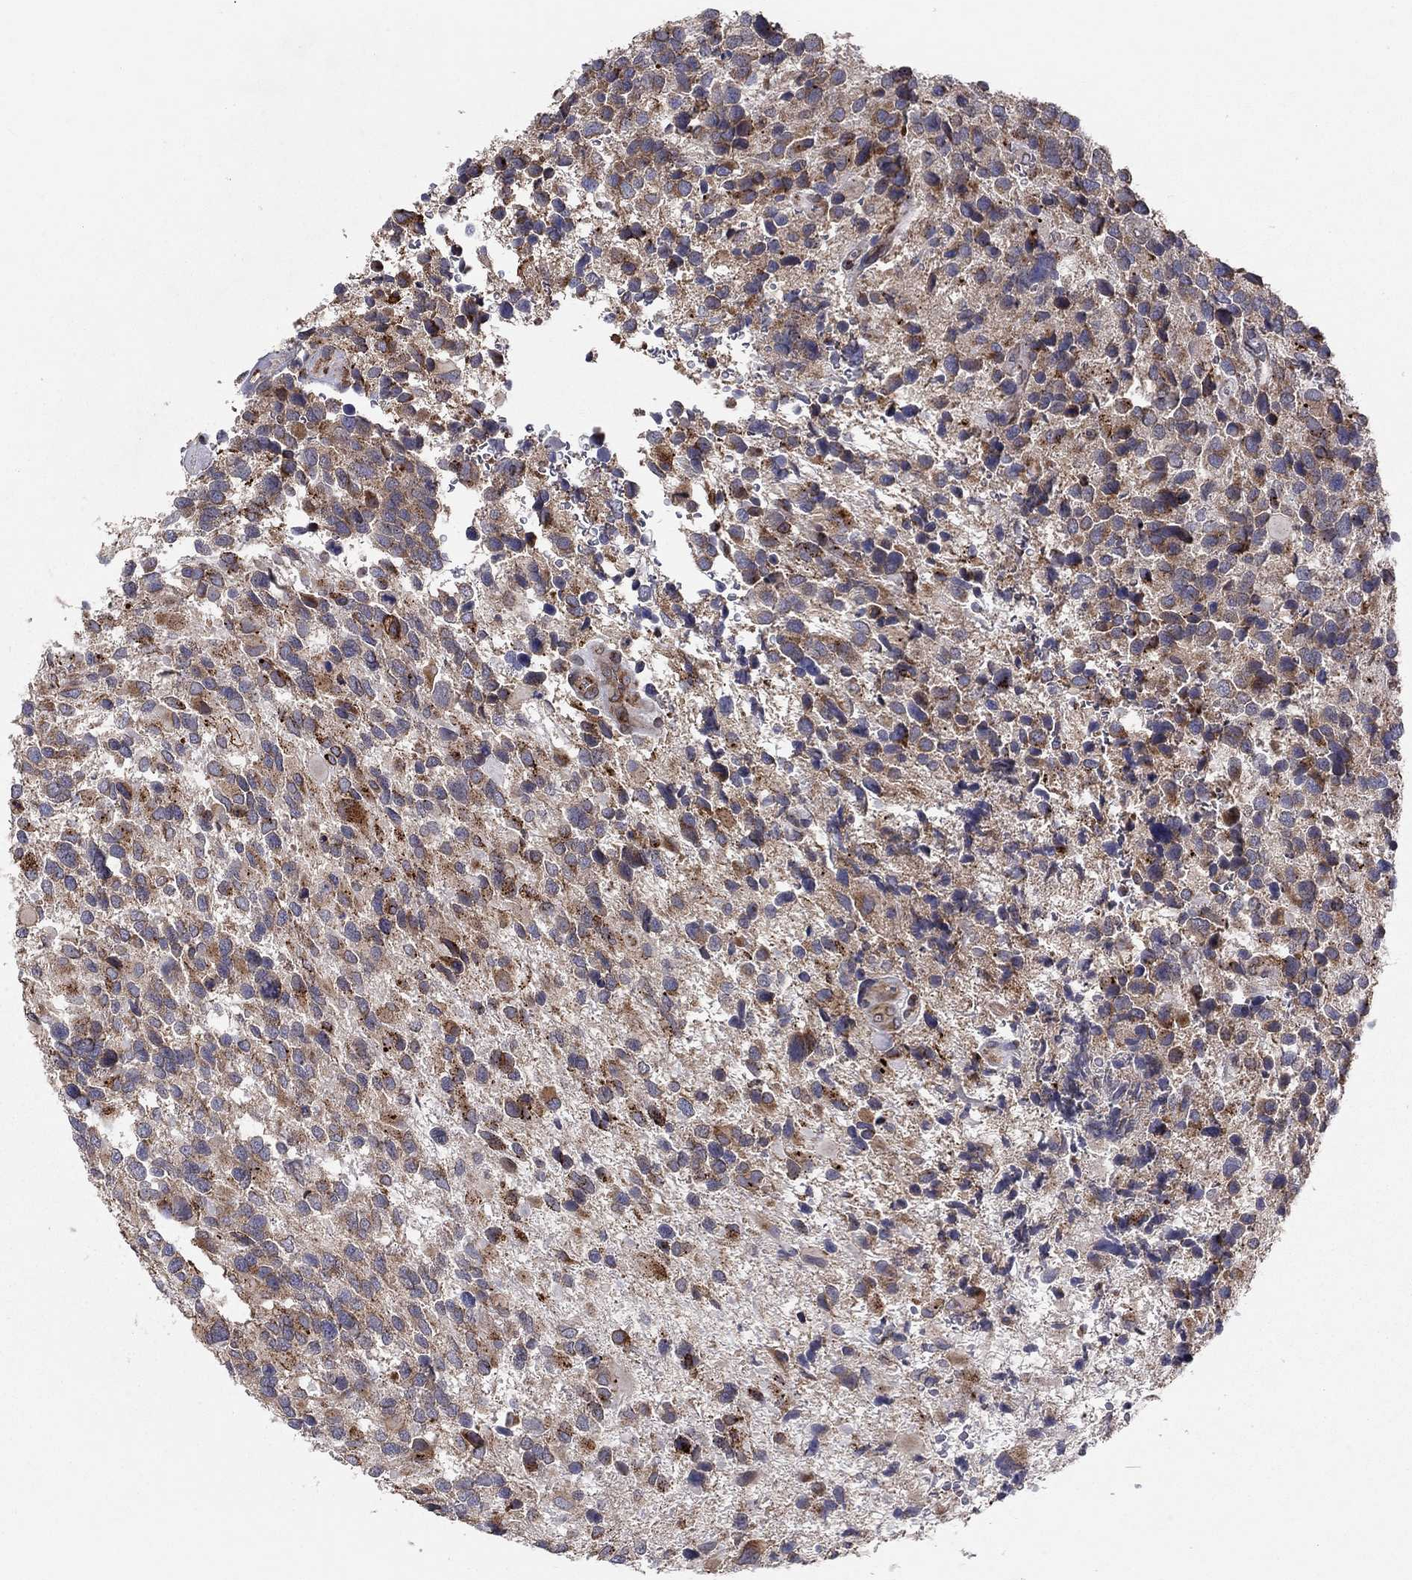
{"staining": {"intensity": "moderate", "quantity": "25%-75%", "location": "cytoplasmic/membranous"}, "tissue": "glioma", "cell_type": "Tumor cells", "image_type": "cancer", "snomed": [{"axis": "morphology", "description": "Glioma, malignant, Low grade"}, {"axis": "topography", "description": "Brain"}], "caption": "Immunohistochemistry image of neoplastic tissue: human malignant glioma (low-grade) stained using immunohistochemistry displays medium levels of moderate protein expression localized specifically in the cytoplasmic/membranous of tumor cells, appearing as a cytoplasmic/membranous brown color.", "gene": "YIF1A", "patient": {"sex": "female", "age": 32}}